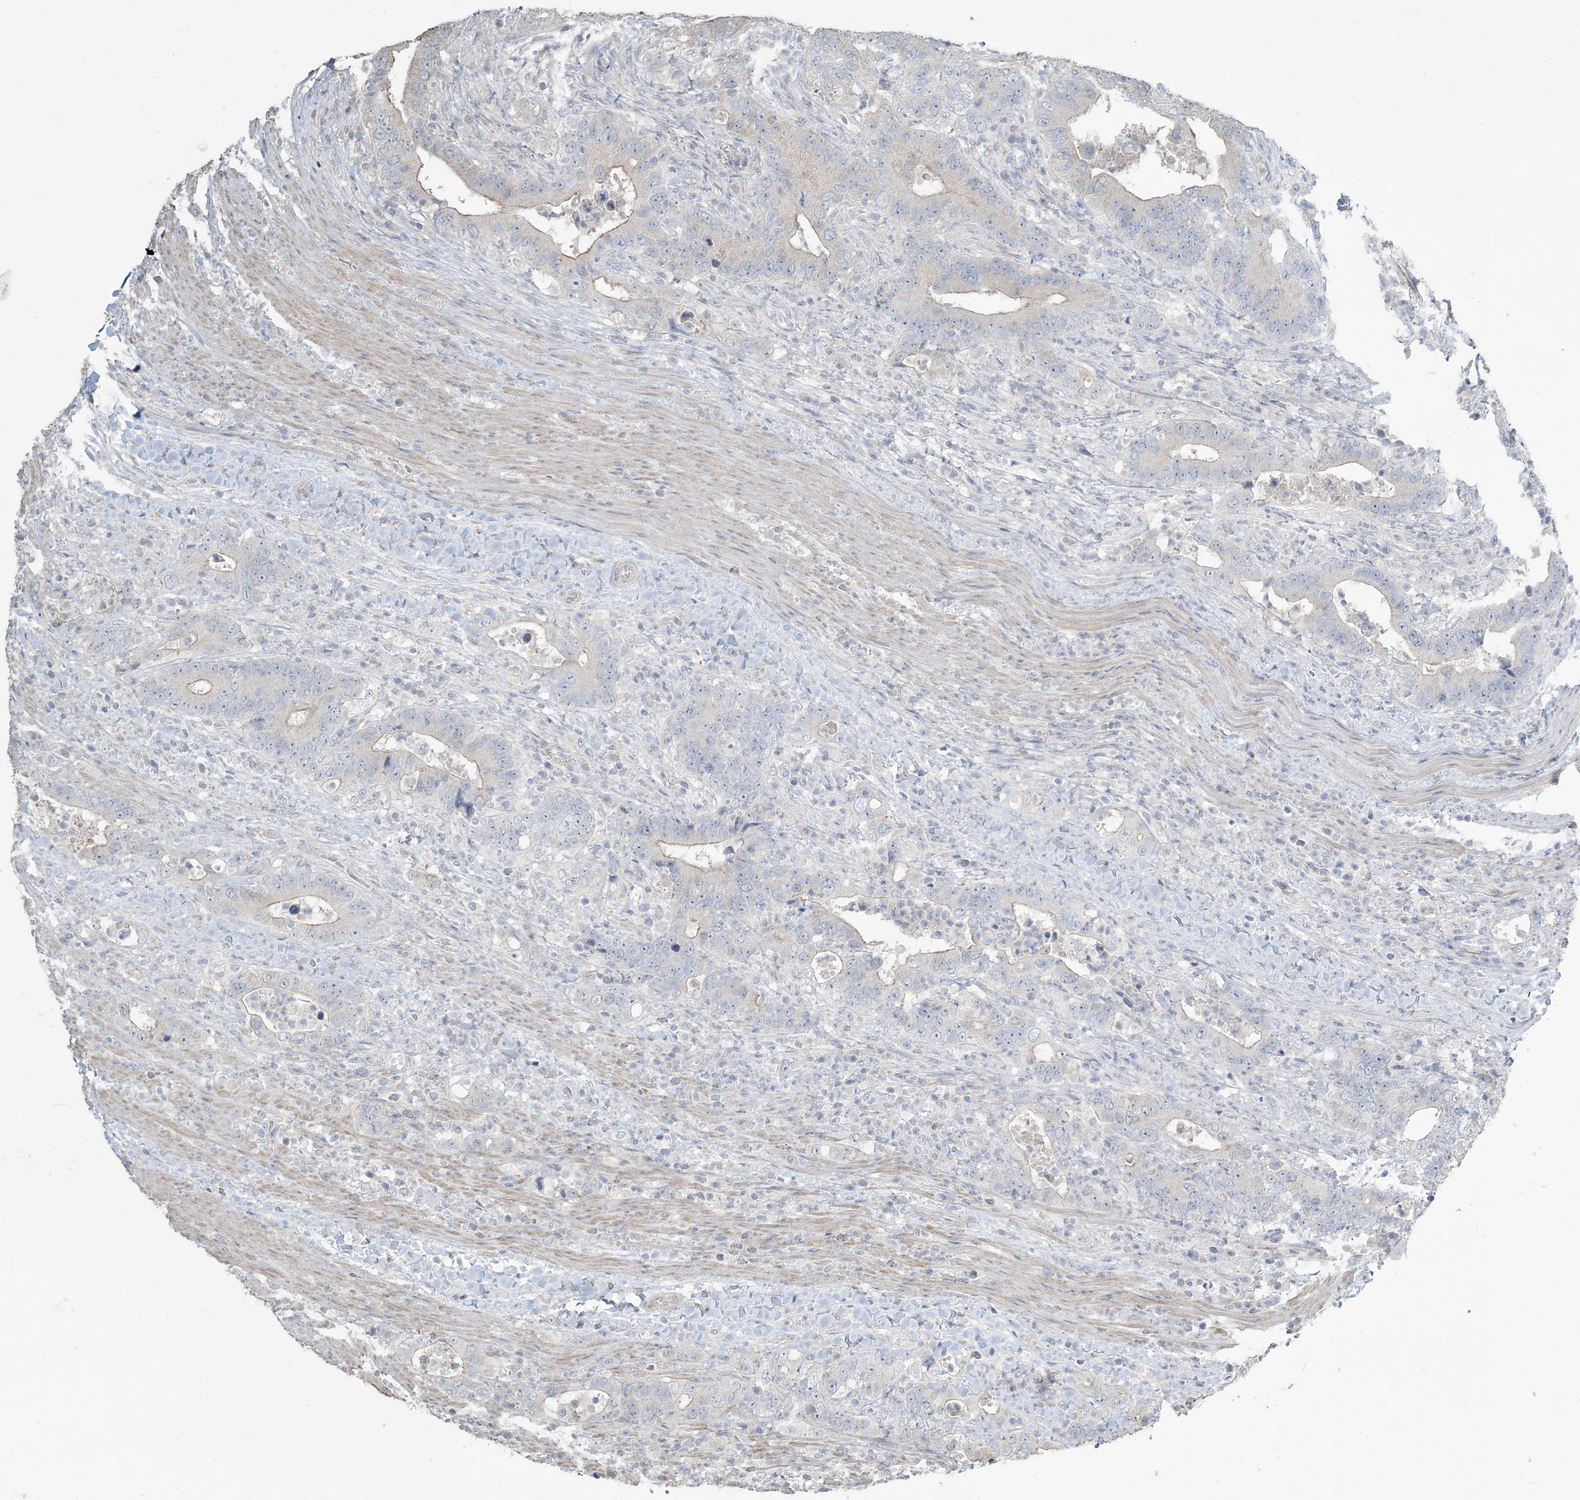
{"staining": {"intensity": "negative", "quantity": "none", "location": "none"}, "tissue": "colorectal cancer", "cell_type": "Tumor cells", "image_type": "cancer", "snomed": [{"axis": "morphology", "description": "Adenocarcinoma, NOS"}, {"axis": "topography", "description": "Colon"}], "caption": "Immunohistochemical staining of colorectal cancer (adenocarcinoma) shows no significant positivity in tumor cells.", "gene": "NPHS2", "patient": {"sex": "female", "age": 75}}